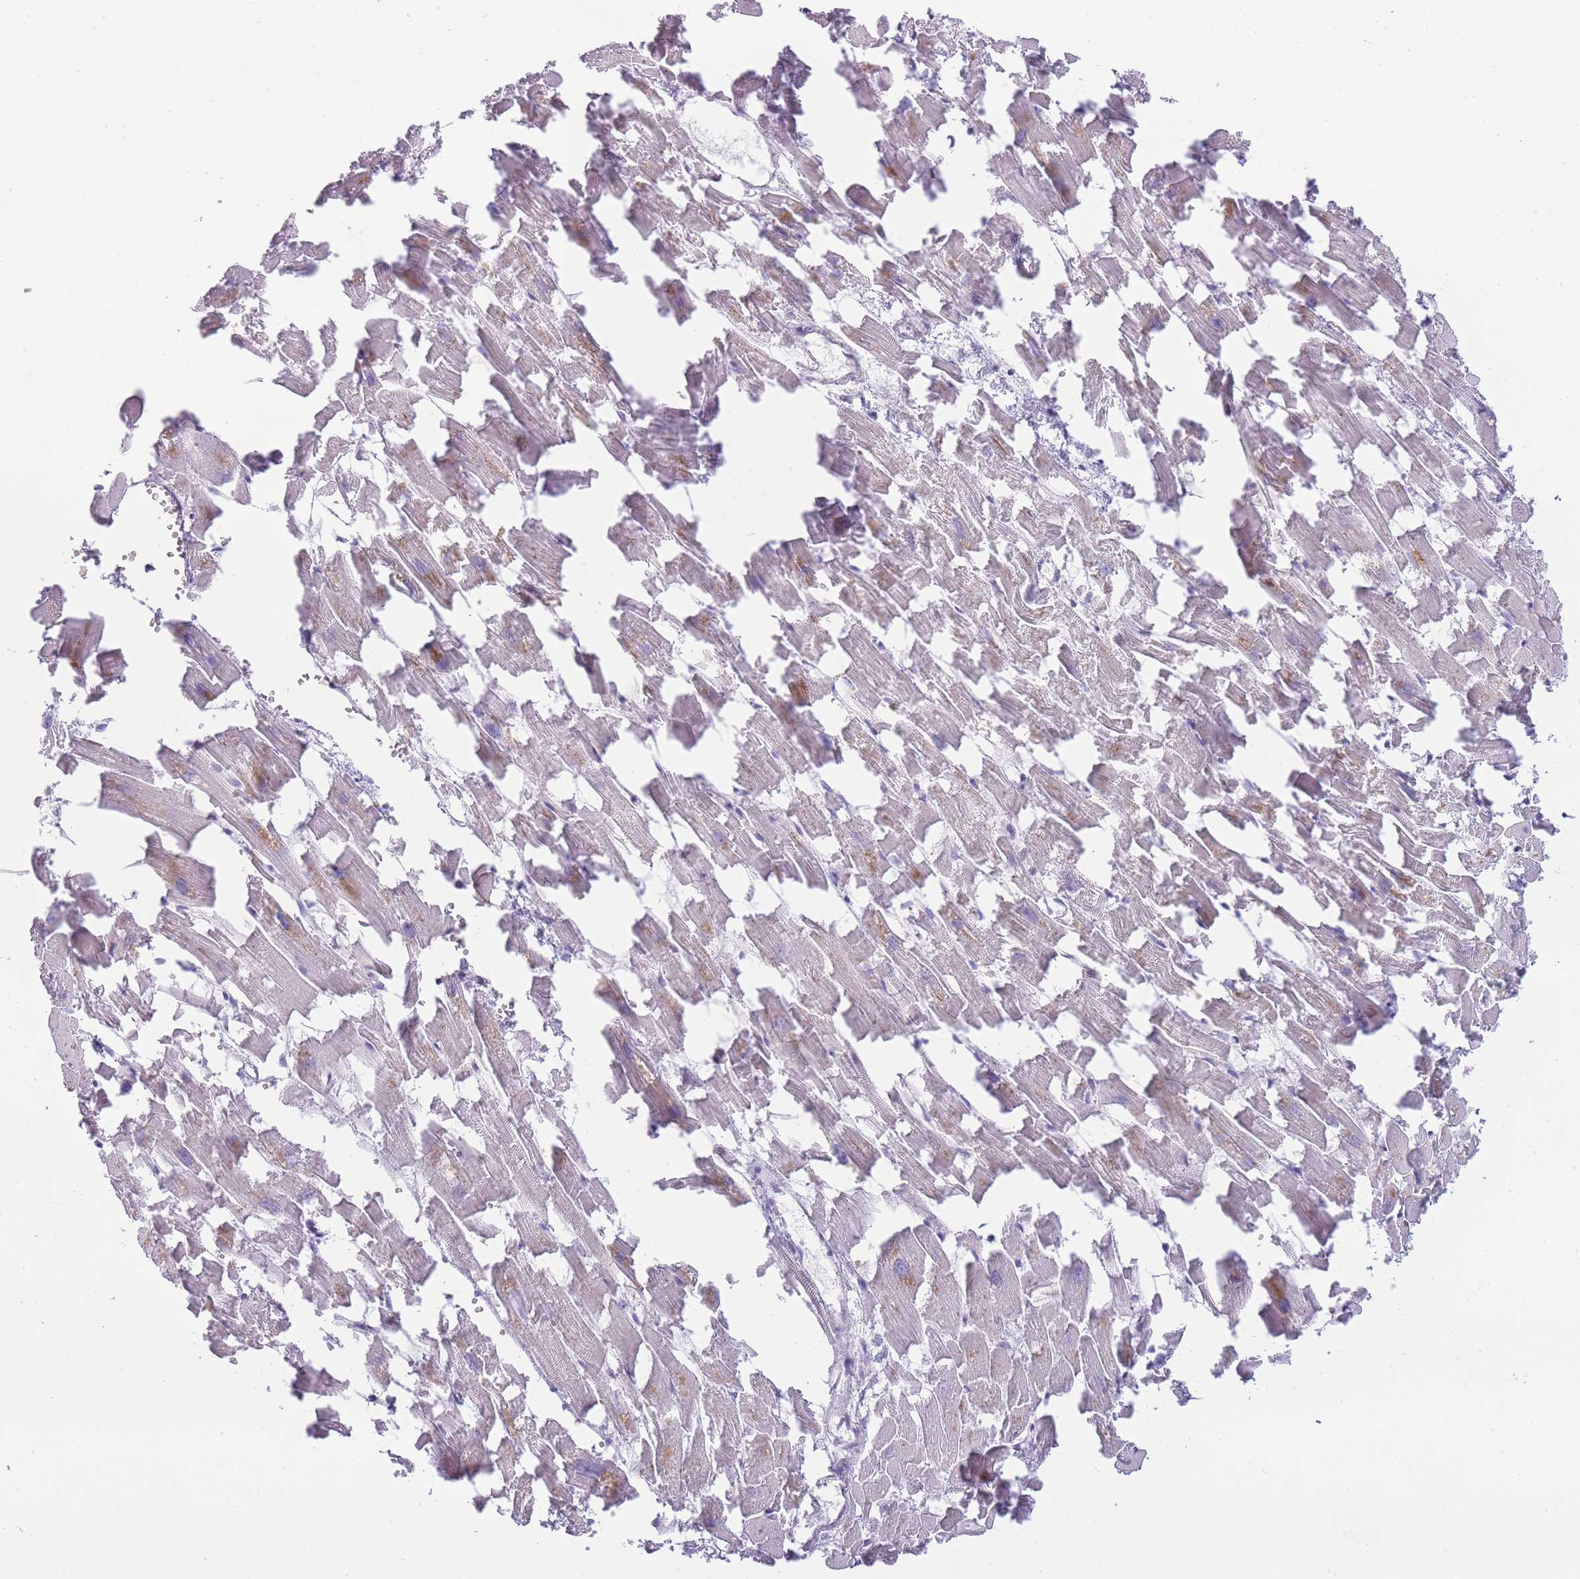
{"staining": {"intensity": "negative", "quantity": "none", "location": "none"}, "tissue": "heart muscle", "cell_type": "Cardiomyocytes", "image_type": "normal", "snomed": [{"axis": "morphology", "description": "Normal tissue, NOS"}, {"axis": "topography", "description": "Heart"}], "caption": "Cardiomyocytes show no significant protein positivity in benign heart muscle.", "gene": "UTP14A", "patient": {"sex": "female", "age": 64}}